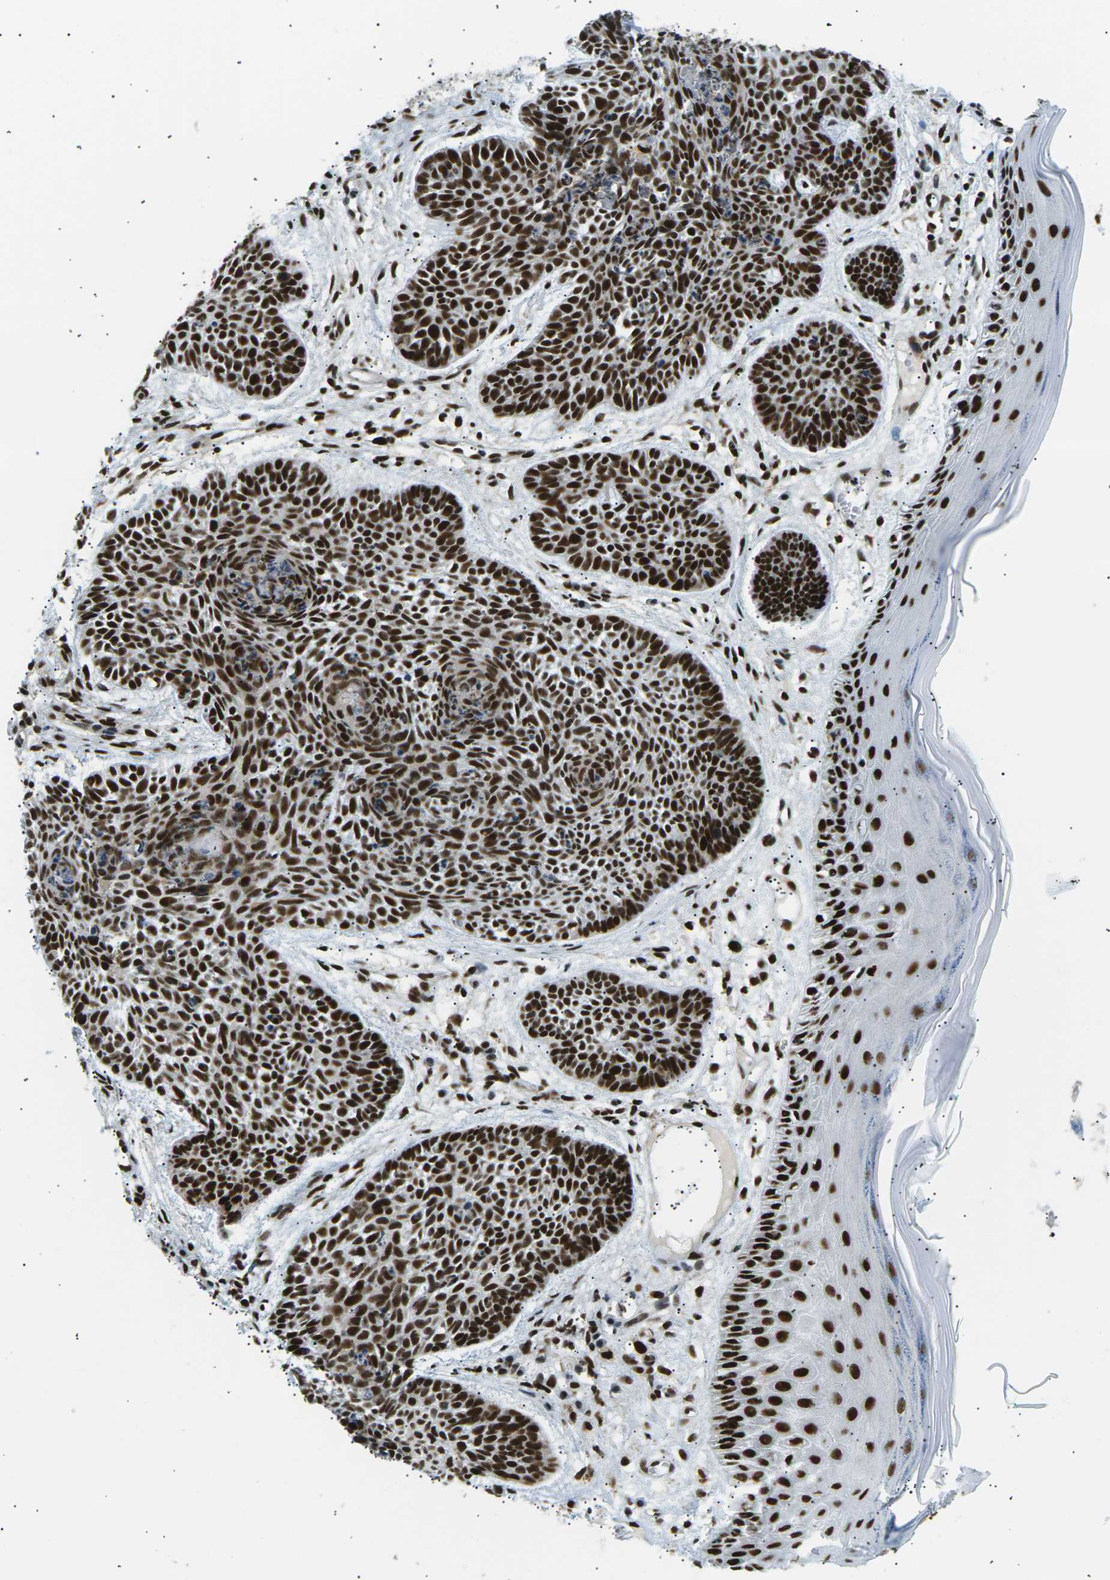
{"staining": {"intensity": "strong", "quantity": ">75%", "location": "nuclear"}, "tissue": "skin cancer", "cell_type": "Tumor cells", "image_type": "cancer", "snomed": [{"axis": "morphology", "description": "Basal cell carcinoma"}, {"axis": "topography", "description": "Skin"}], "caption": "Immunohistochemical staining of human skin cancer (basal cell carcinoma) exhibits high levels of strong nuclear protein staining in about >75% of tumor cells.", "gene": "RPA2", "patient": {"sex": "male", "age": 60}}